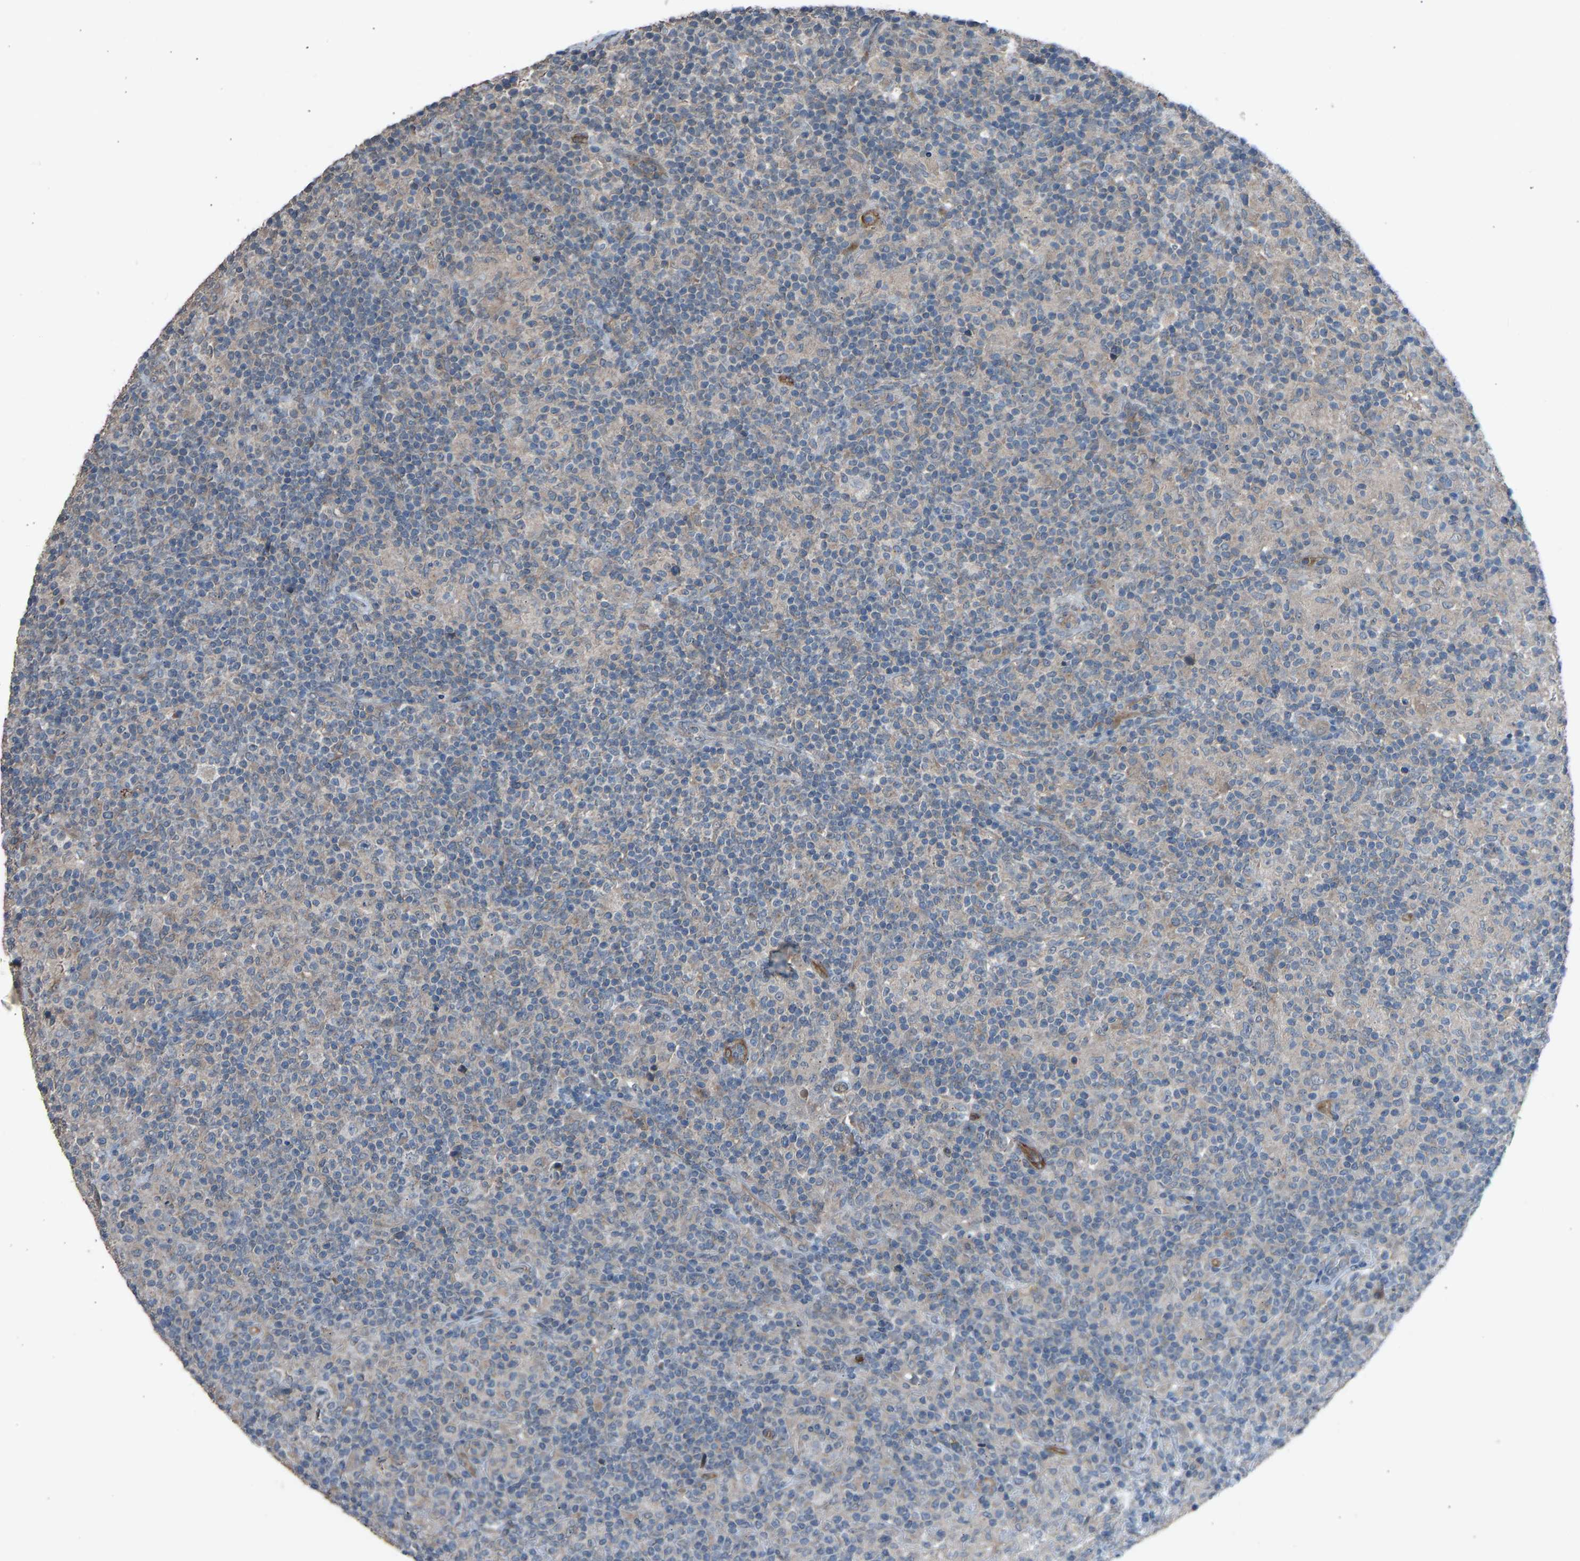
{"staining": {"intensity": "negative", "quantity": "none", "location": "none"}, "tissue": "lymphoma", "cell_type": "Tumor cells", "image_type": "cancer", "snomed": [{"axis": "morphology", "description": "Hodgkin's disease, NOS"}, {"axis": "topography", "description": "Lymph node"}], "caption": "Image shows no protein expression in tumor cells of Hodgkin's disease tissue.", "gene": "SLC43A1", "patient": {"sex": "male", "age": 70}}